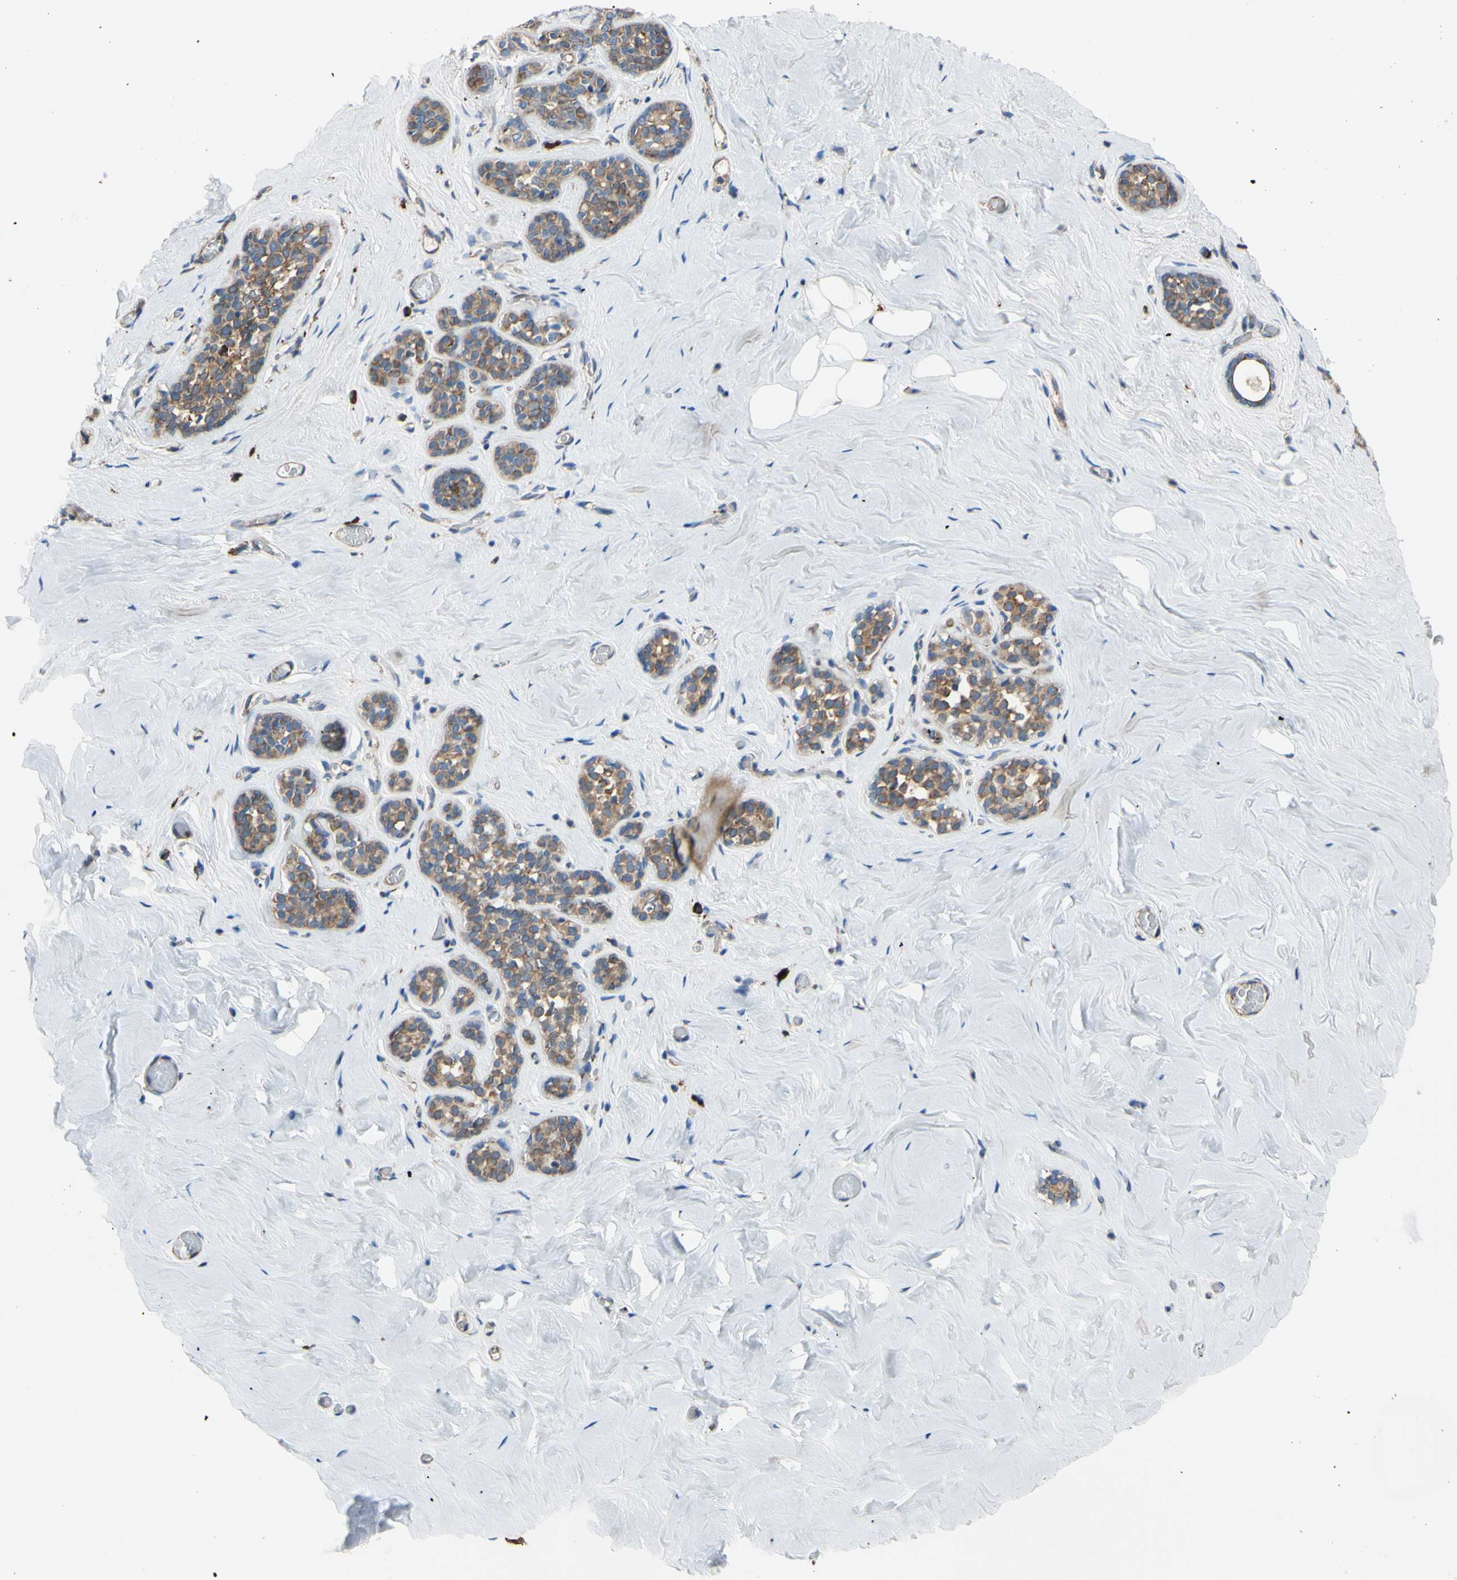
{"staining": {"intensity": "negative", "quantity": "none", "location": "none"}, "tissue": "breast", "cell_type": "Adipocytes", "image_type": "normal", "snomed": [{"axis": "morphology", "description": "Normal tissue, NOS"}, {"axis": "topography", "description": "Breast"}], "caption": "DAB (3,3'-diaminobenzidine) immunohistochemical staining of unremarkable human breast shows no significant expression in adipocytes.", "gene": "BMF", "patient": {"sex": "female", "age": 75}}